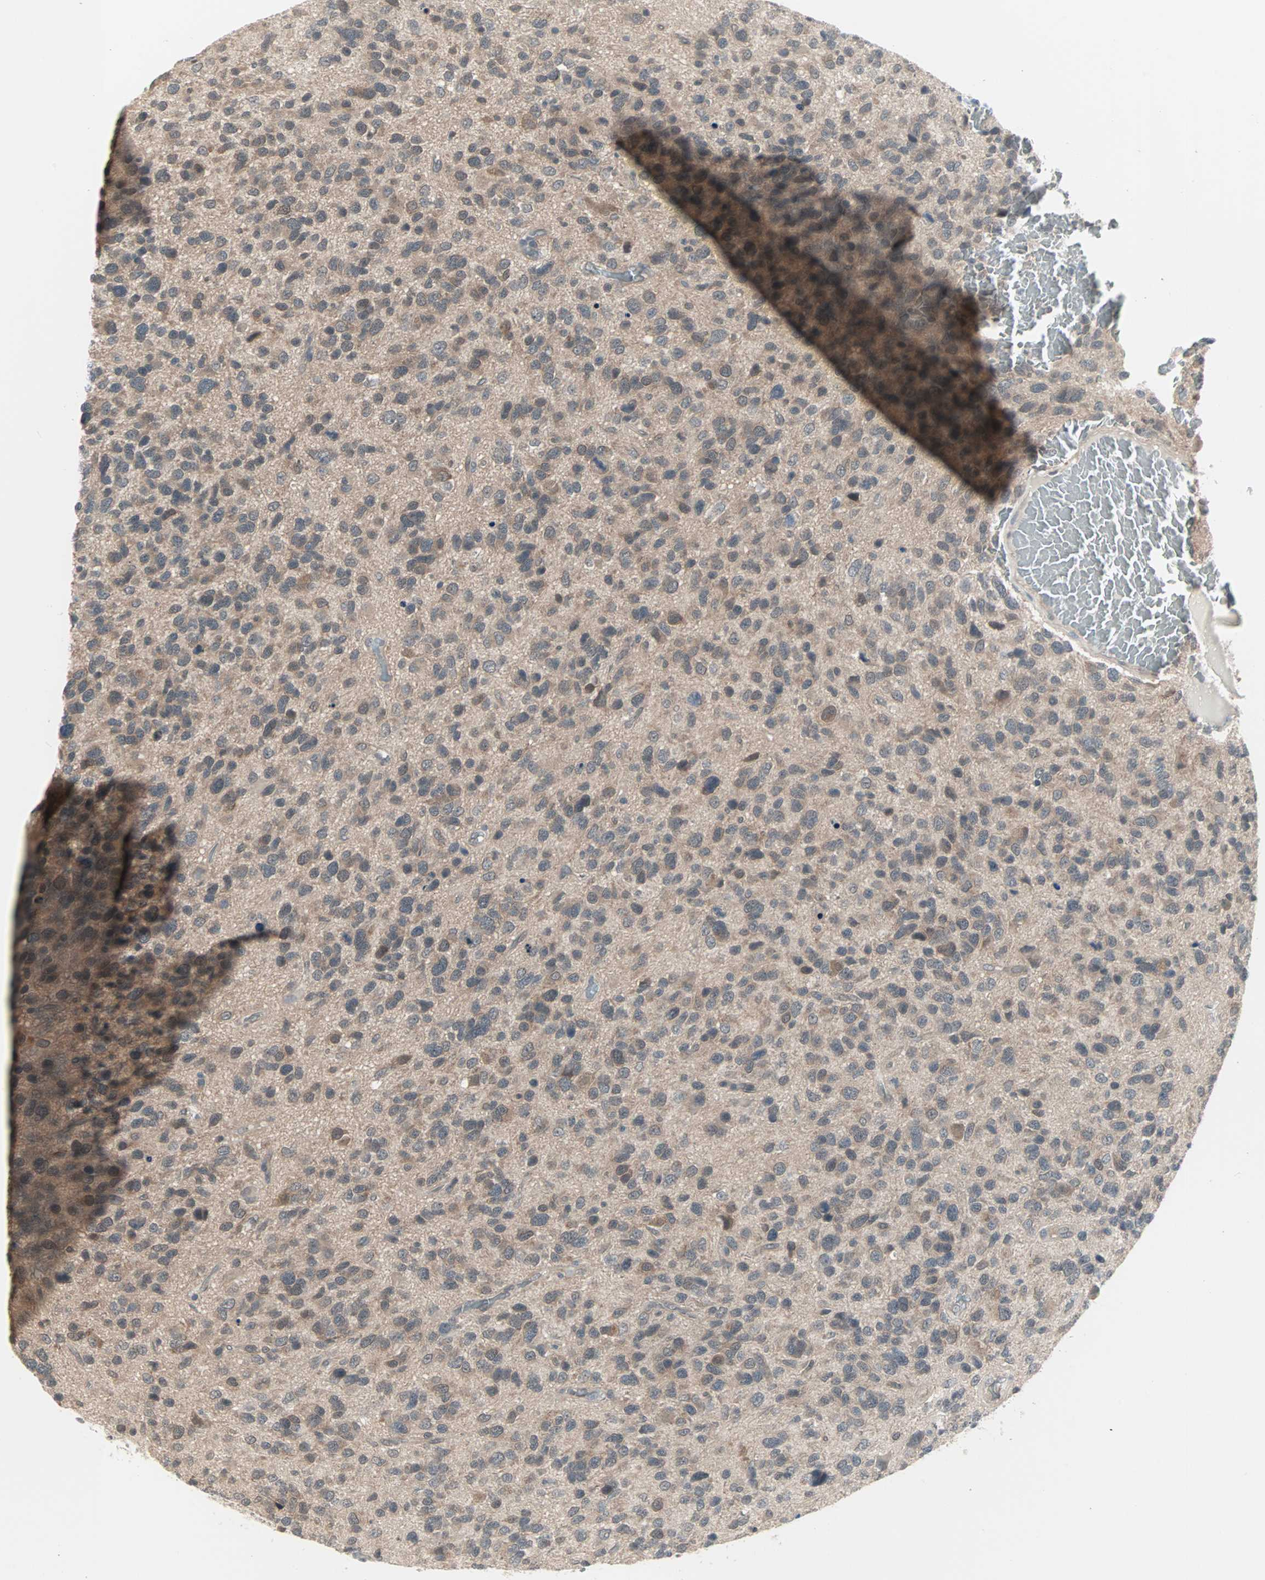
{"staining": {"intensity": "weak", "quantity": "25%-75%", "location": "cytoplasmic/membranous"}, "tissue": "glioma", "cell_type": "Tumor cells", "image_type": "cancer", "snomed": [{"axis": "morphology", "description": "Glioma, malignant, High grade"}, {"axis": "topography", "description": "Brain"}], "caption": "High-magnification brightfield microscopy of malignant high-grade glioma stained with DAB (brown) and counterstained with hematoxylin (blue). tumor cells exhibit weak cytoplasmic/membranous staining is identified in about25%-75% of cells. Ihc stains the protein of interest in brown and the nuclei are stained blue.", "gene": "PTPA", "patient": {"sex": "female", "age": 58}}